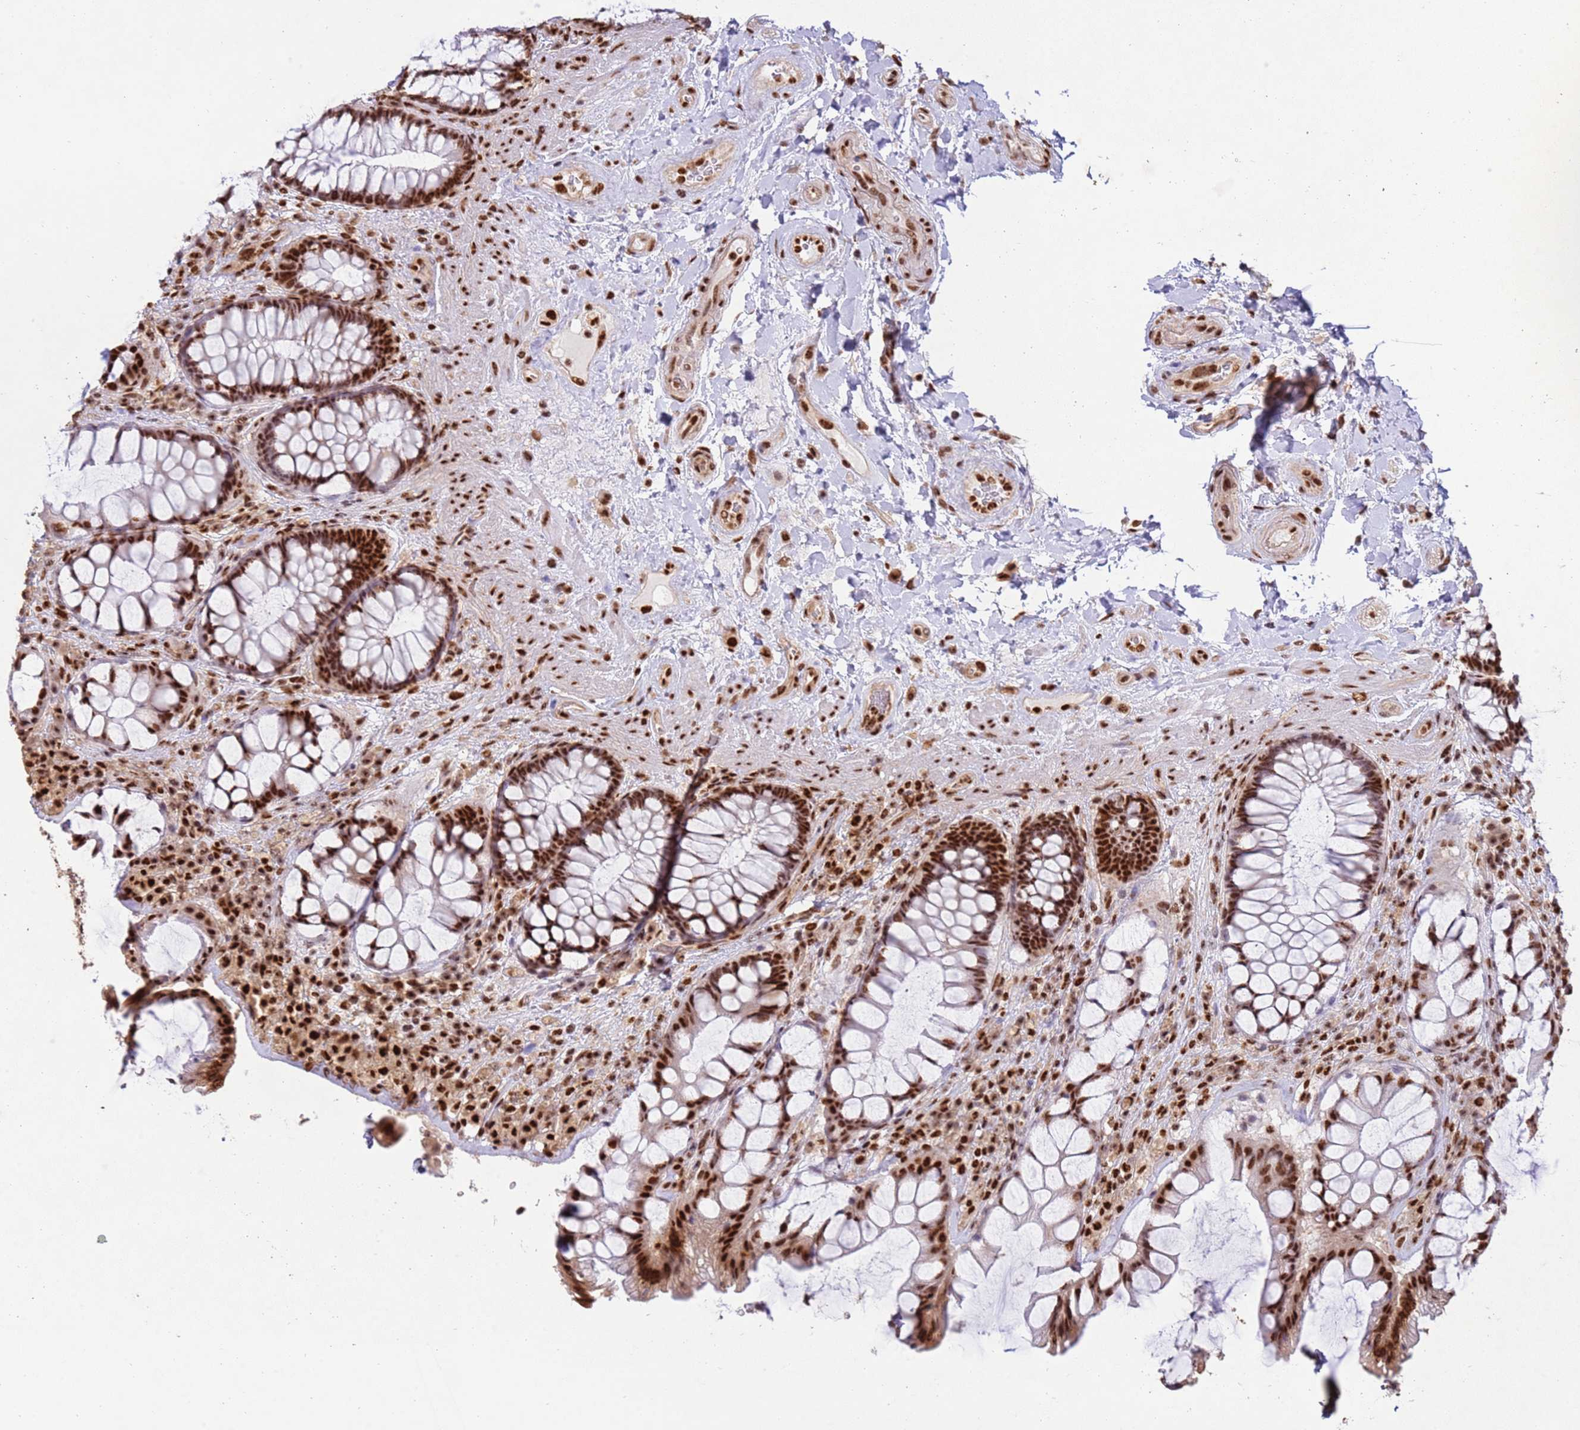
{"staining": {"intensity": "strong", "quantity": ">75%", "location": "nuclear"}, "tissue": "rectum", "cell_type": "Glandular cells", "image_type": "normal", "snomed": [{"axis": "morphology", "description": "Normal tissue, NOS"}, {"axis": "topography", "description": "Rectum"}], "caption": "Immunohistochemistry (DAB (3,3'-diaminobenzidine)) staining of benign human rectum displays strong nuclear protein positivity in approximately >75% of glandular cells. Nuclei are stained in blue.", "gene": "ESF1", "patient": {"sex": "female", "age": 58}}